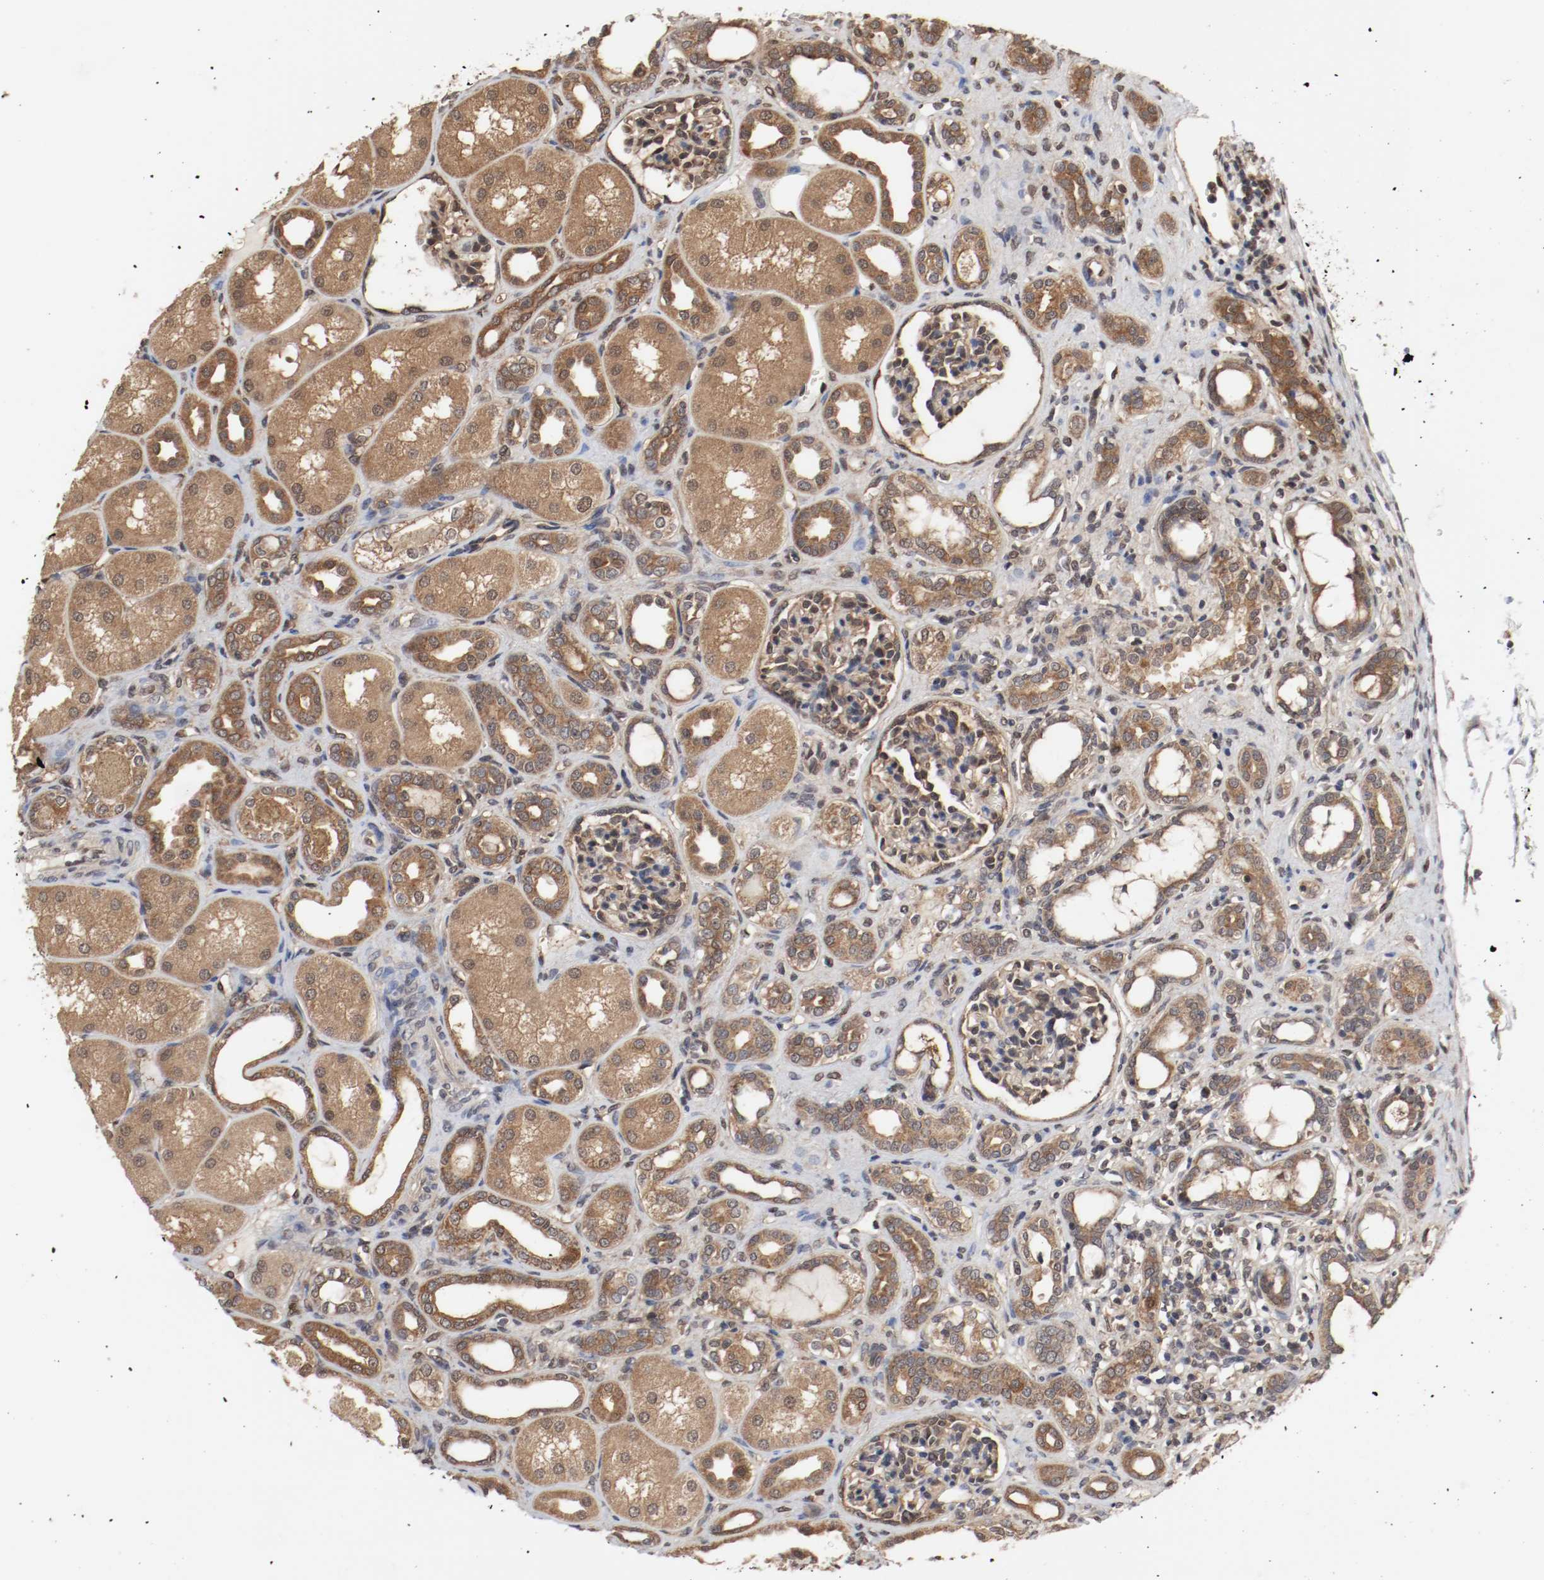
{"staining": {"intensity": "moderate", "quantity": ">75%", "location": "cytoplasmic/membranous,nuclear"}, "tissue": "kidney", "cell_type": "Cells in glomeruli", "image_type": "normal", "snomed": [{"axis": "morphology", "description": "Normal tissue, NOS"}, {"axis": "topography", "description": "Kidney"}], "caption": "Kidney stained with a brown dye demonstrates moderate cytoplasmic/membranous,nuclear positive positivity in about >75% of cells in glomeruli.", "gene": "AFG3L2", "patient": {"sex": "male", "age": 7}}